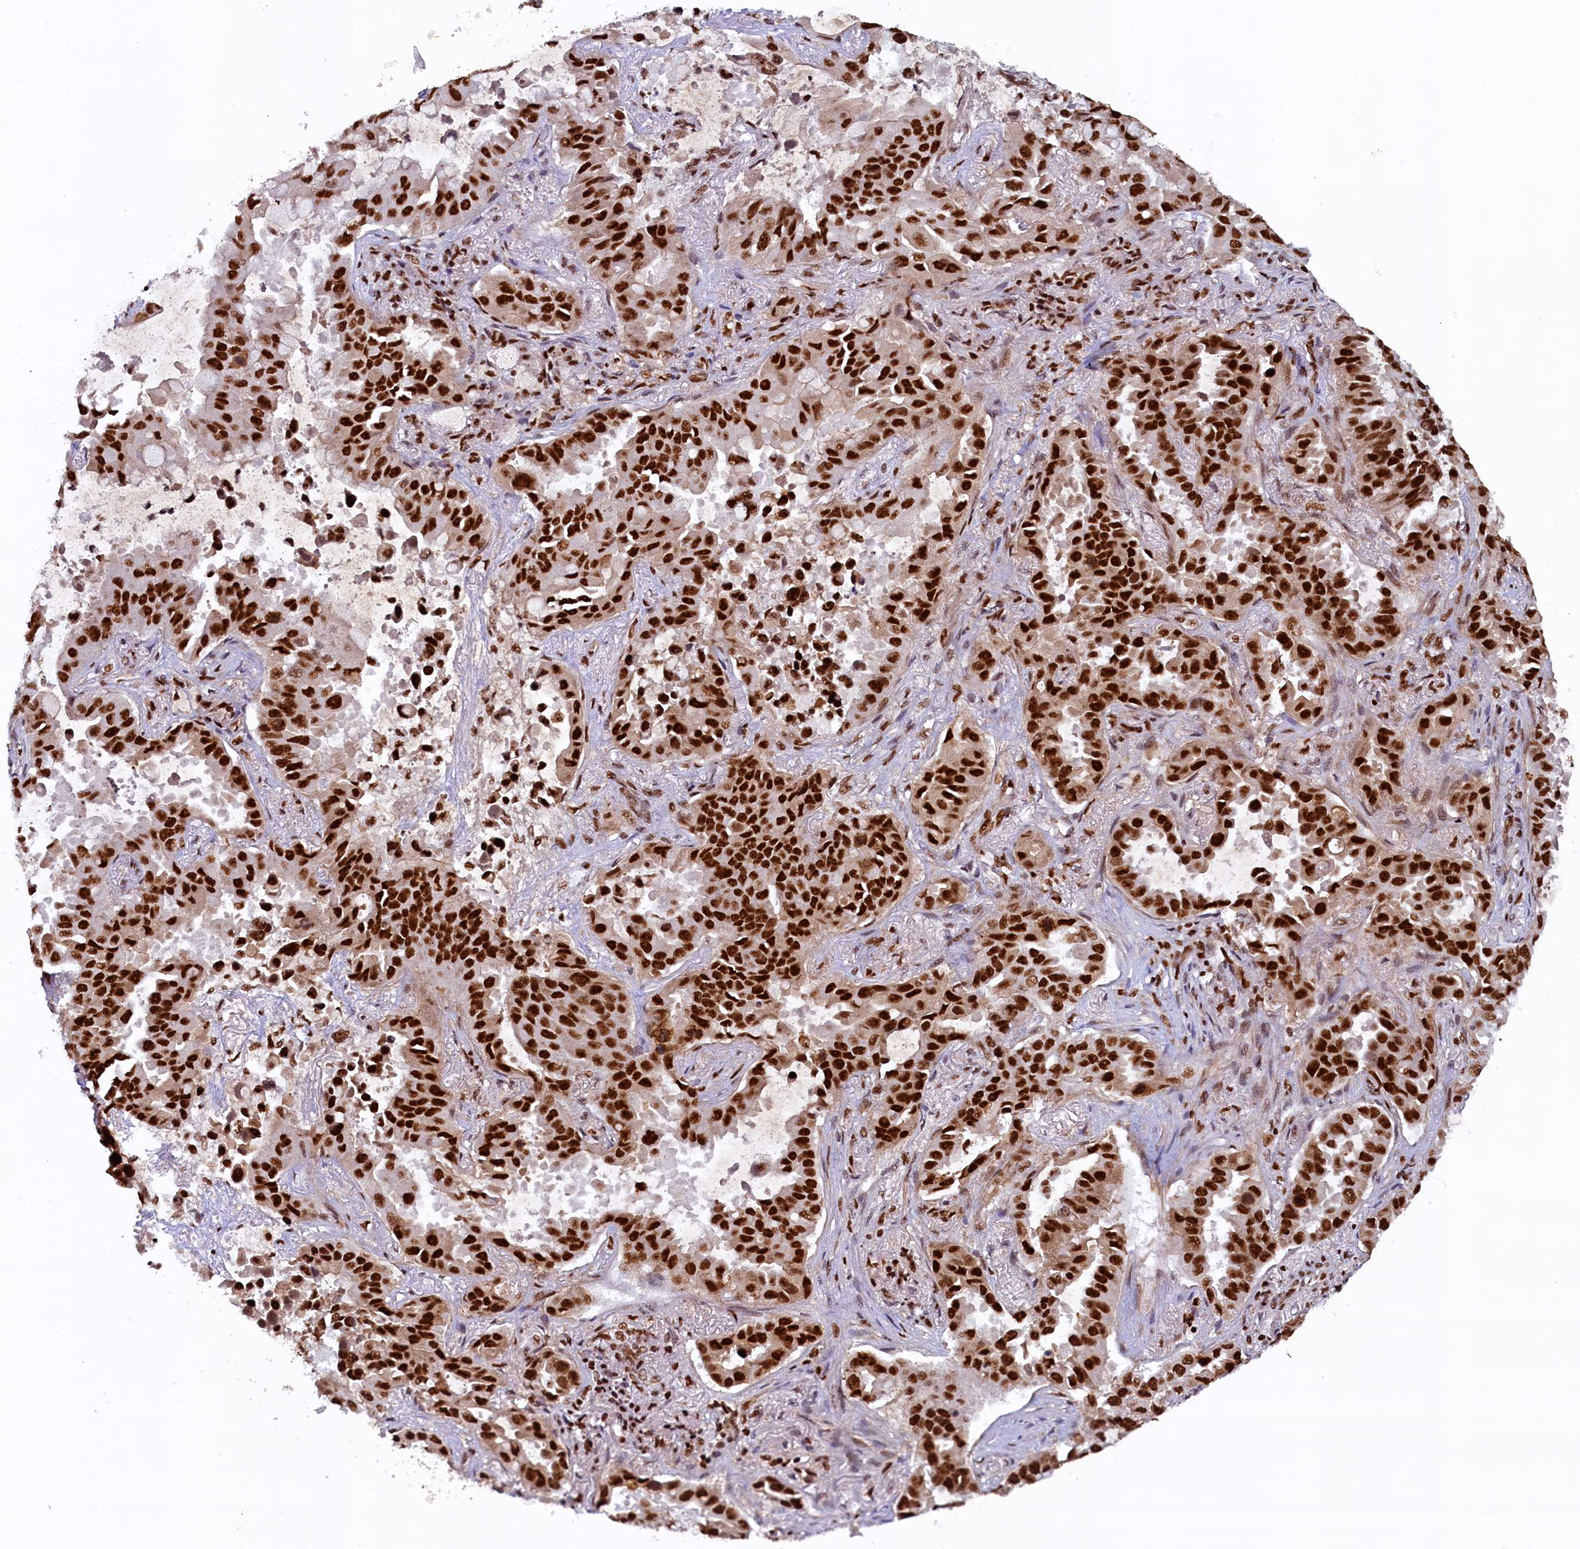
{"staining": {"intensity": "strong", "quantity": ">75%", "location": "nuclear"}, "tissue": "lung cancer", "cell_type": "Tumor cells", "image_type": "cancer", "snomed": [{"axis": "morphology", "description": "Adenocarcinoma, NOS"}, {"axis": "topography", "description": "Lung"}], "caption": "Tumor cells display high levels of strong nuclear positivity in about >75% of cells in lung cancer.", "gene": "ZC3H18", "patient": {"sex": "male", "age": 64}}